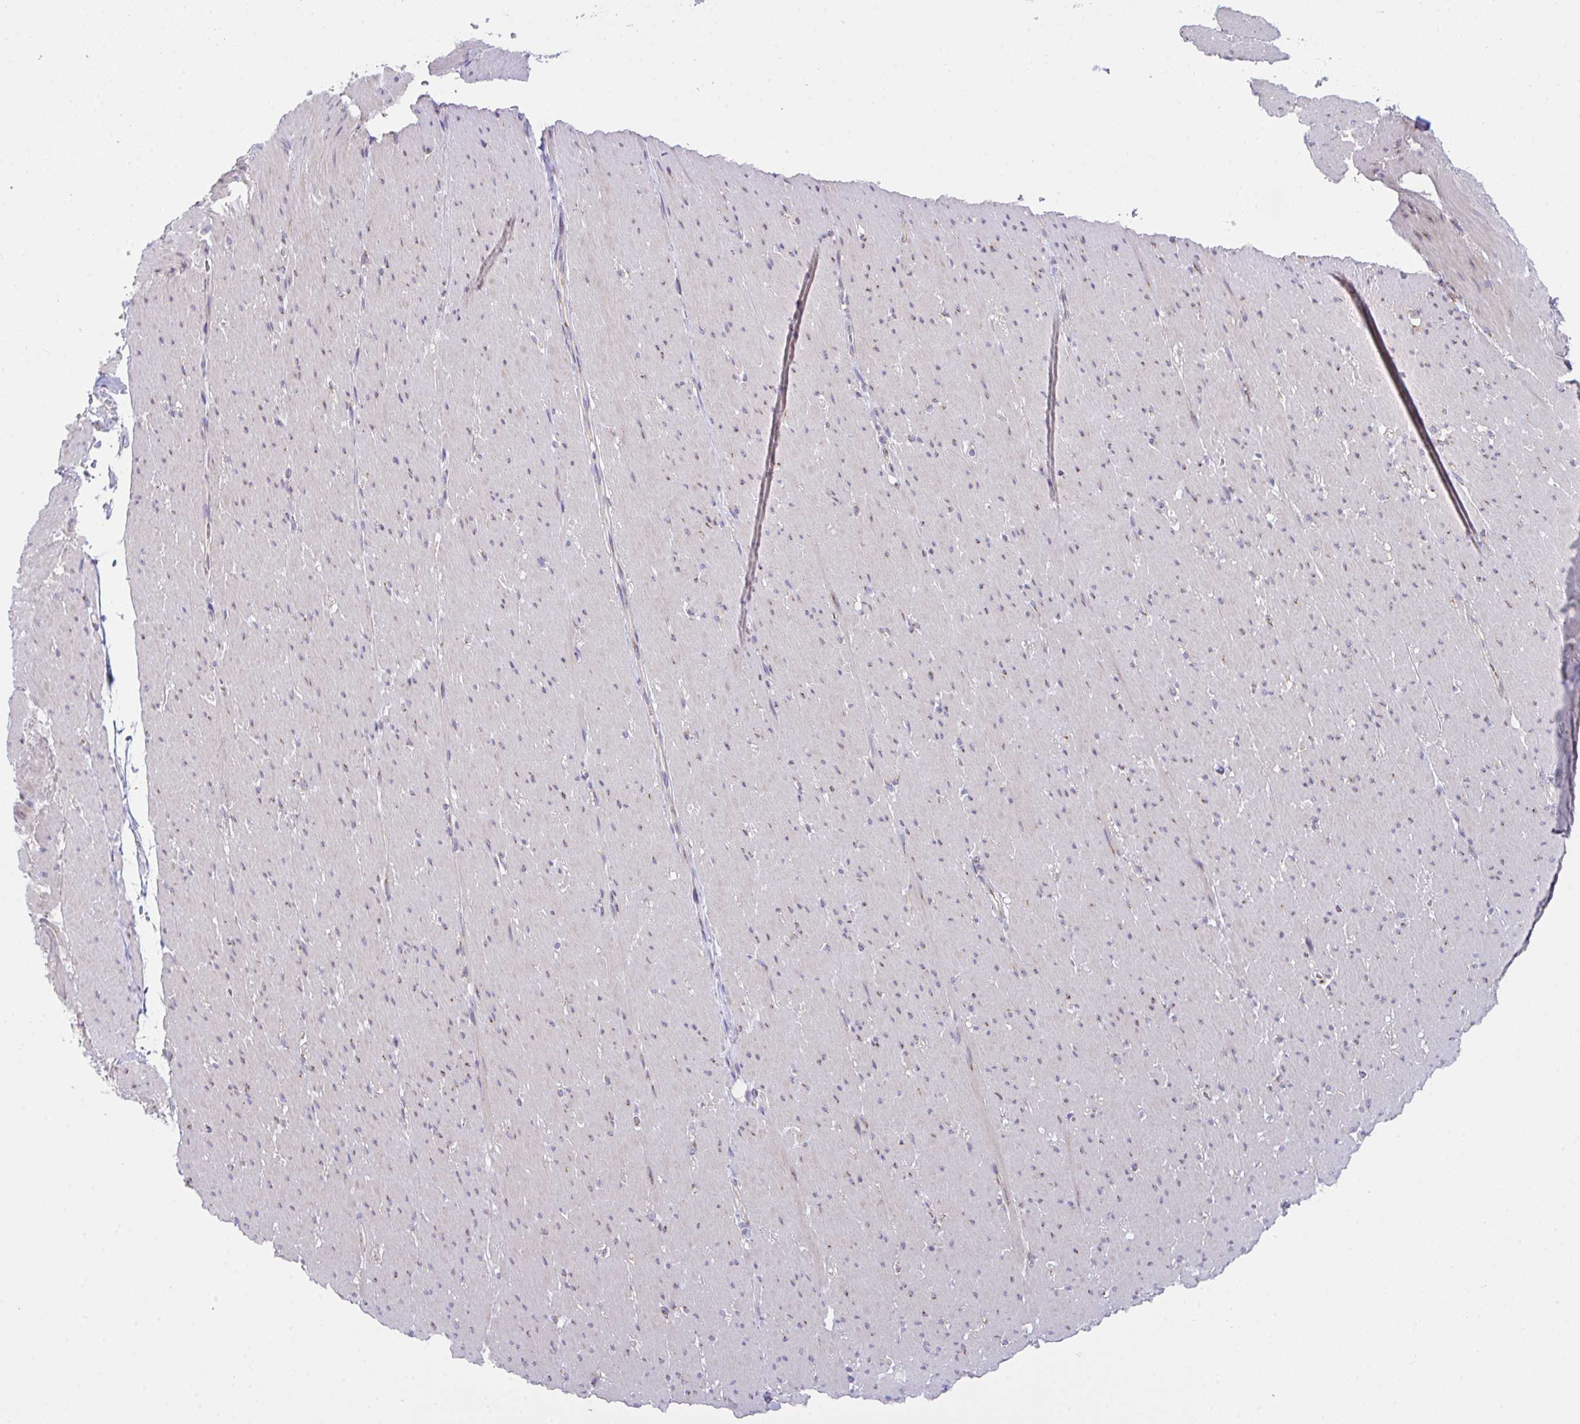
{"staining": {"intensity": "weak", "quantity": "25%-75%", "location": "cytoplasmic/membranous"}, "tissue": "smooth muscle", "cell_type": "Smooth muscle cells", "image_type": "normal", "snomed": [{"axis": "morphology", "description": "Normal tissue, NOS"}, {"axis": "topography", "description": "Smooth muscle"}, {"axis": "topography", "description": "Rectum"}], "caption": "Immunohistochemistry micrograph of benign smooth muscle: human smooth muscle stained using immunohistochemistry exhibits low levels of weak protein expression localized specifically in the cytoplasmic/membranous of smooth muscle cells, appearing as a cytoplasmic/membranous brown color.", "gene": "MIA3", "patient": {"sex": "male", "age": 53}}